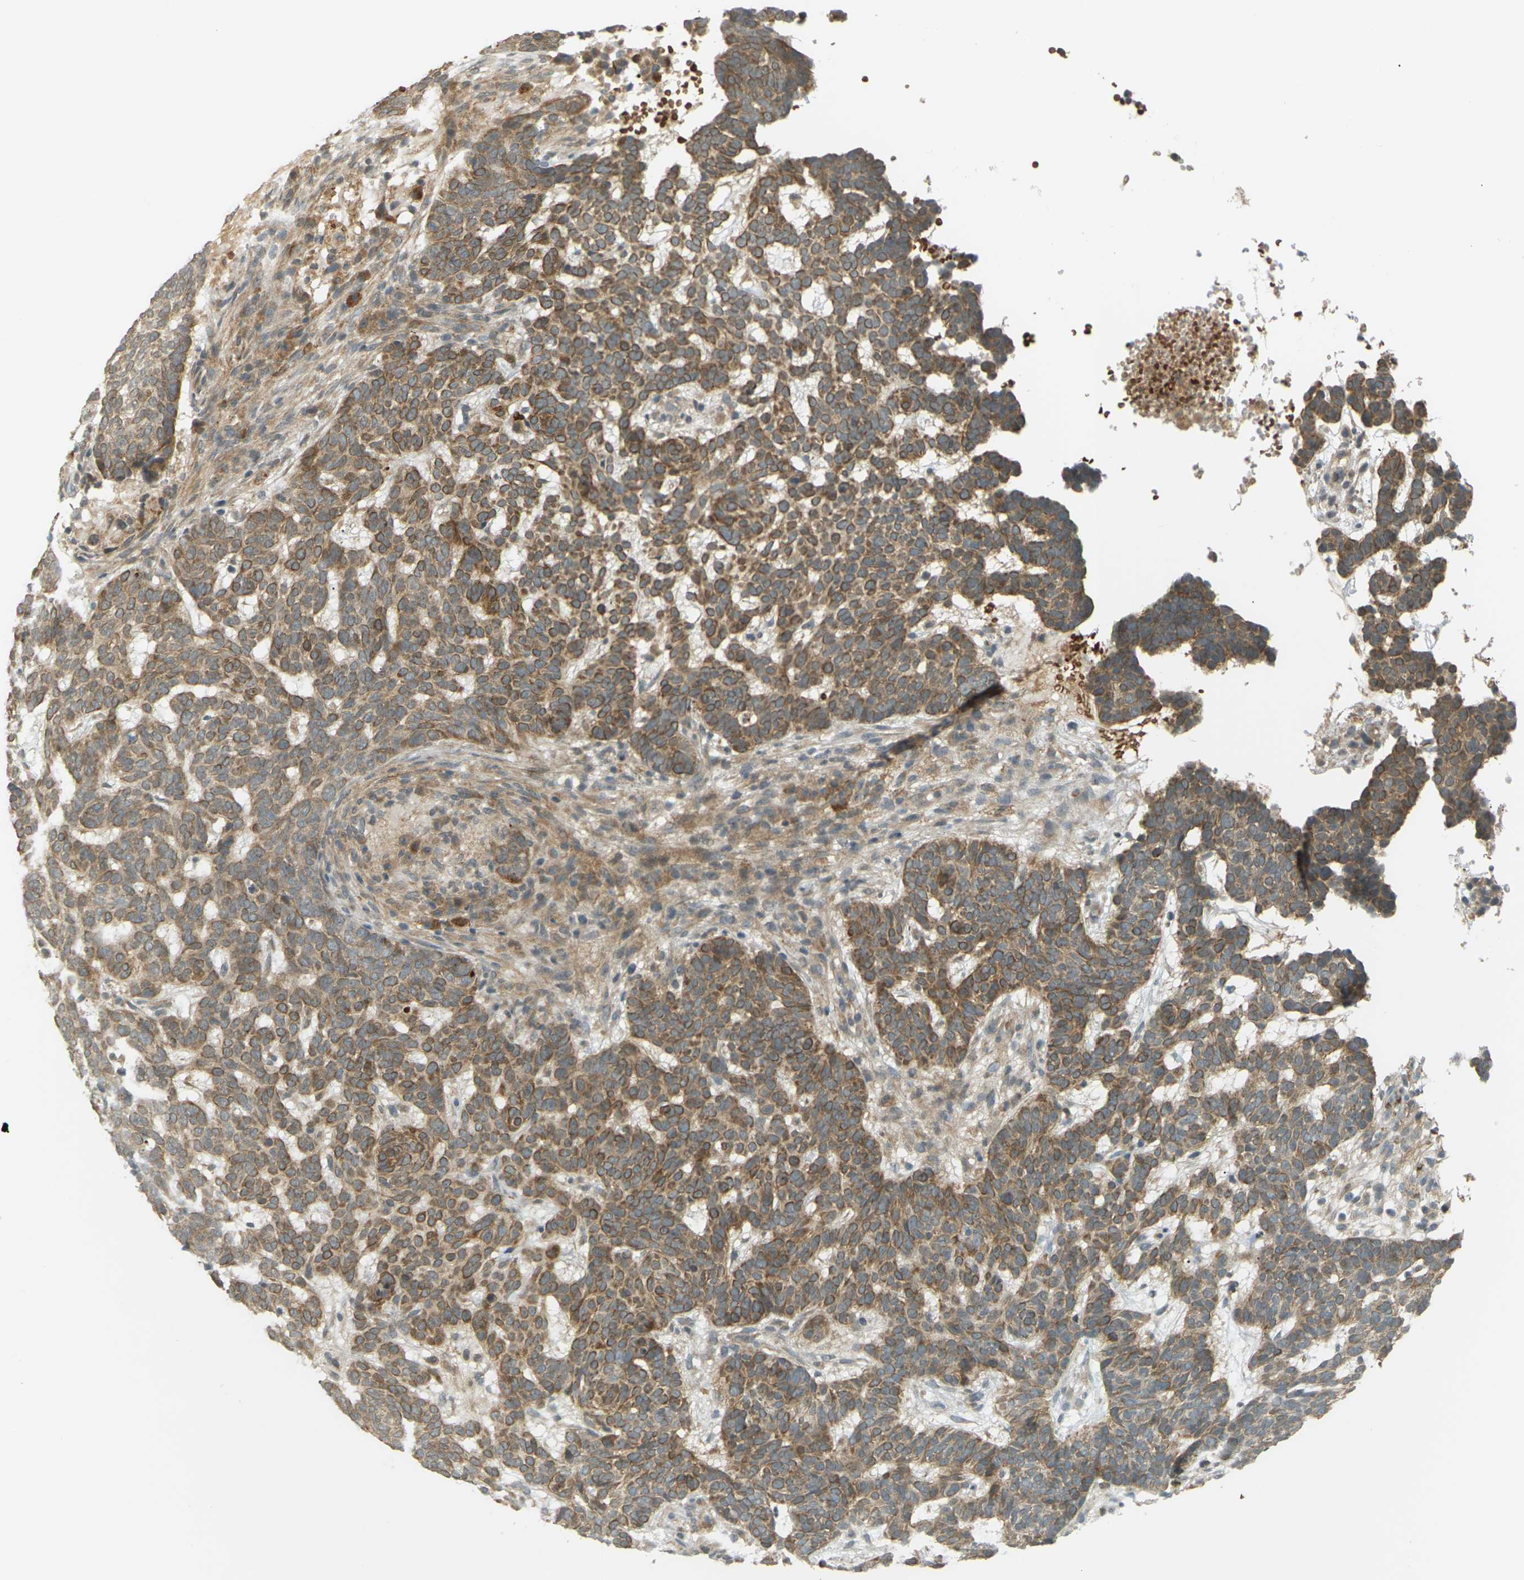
{"staining": {"intensity": "moderate", "quantity": ">75%", "location": "cytoplasmic/membranous"}, "tissue": "skin cancer", "cell_type": "Tumor cells", "image_type": "cancer", "snomed": [{"axis": "morphology", "description": "Basal cell carcinoma"}, {"axis": "topography", "description": "Skin"}], "caption": "The immunohistochemical stain labels moderate cytoplasmic/membranous expression in tumor cells of skin cancer (basal cell carcinoma) tissue. (Stains: DAB (3,3'-diaminobenzidine) in brown, nuclei in blue, Microscopy: brightfield microscopy at high magnification).", "gene": "SOCS6", "patient": {"sex": "male", "age": 85}}